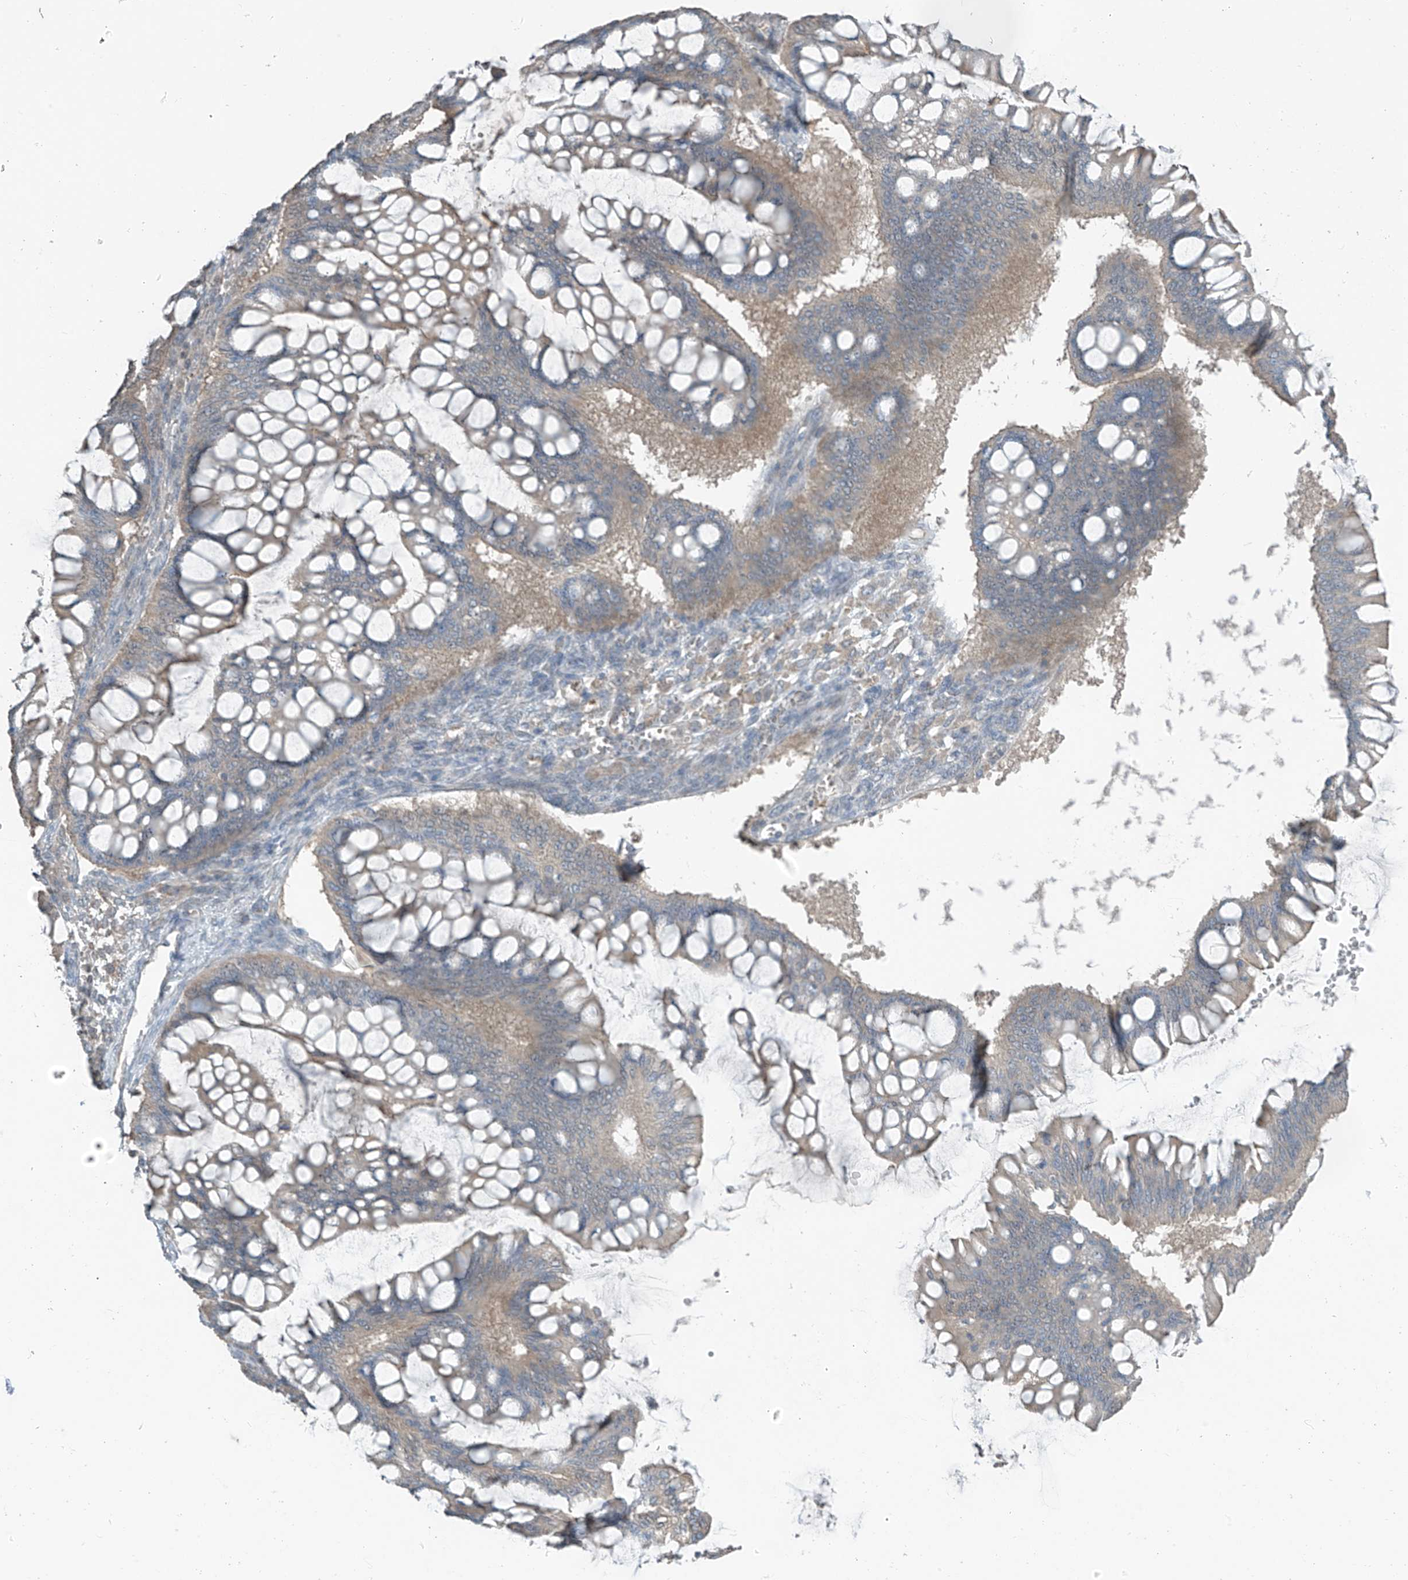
{"staining": {"intensity": "weak", "quantity": "25%-75%", "location": "cytoplasmic/membranous"}, "tissue": "ovarian cancer", "cell_type": "Tumor cells", "image_type": "cancer", "snomed": [{"axis": "morphology", "description": "Cystadenocarcinoma, mucinous, NOS"}, {"axis": "topography", "description": "Ovary"}], "caption": "Ovarian mucinous cystadenocarcinoma tissue reveals weak cytoplasmic/membranous expression in approximately 25%-75% of tumor cells", "gene": "HOXA11", "patient": {"sex": "female", "age": 73}}